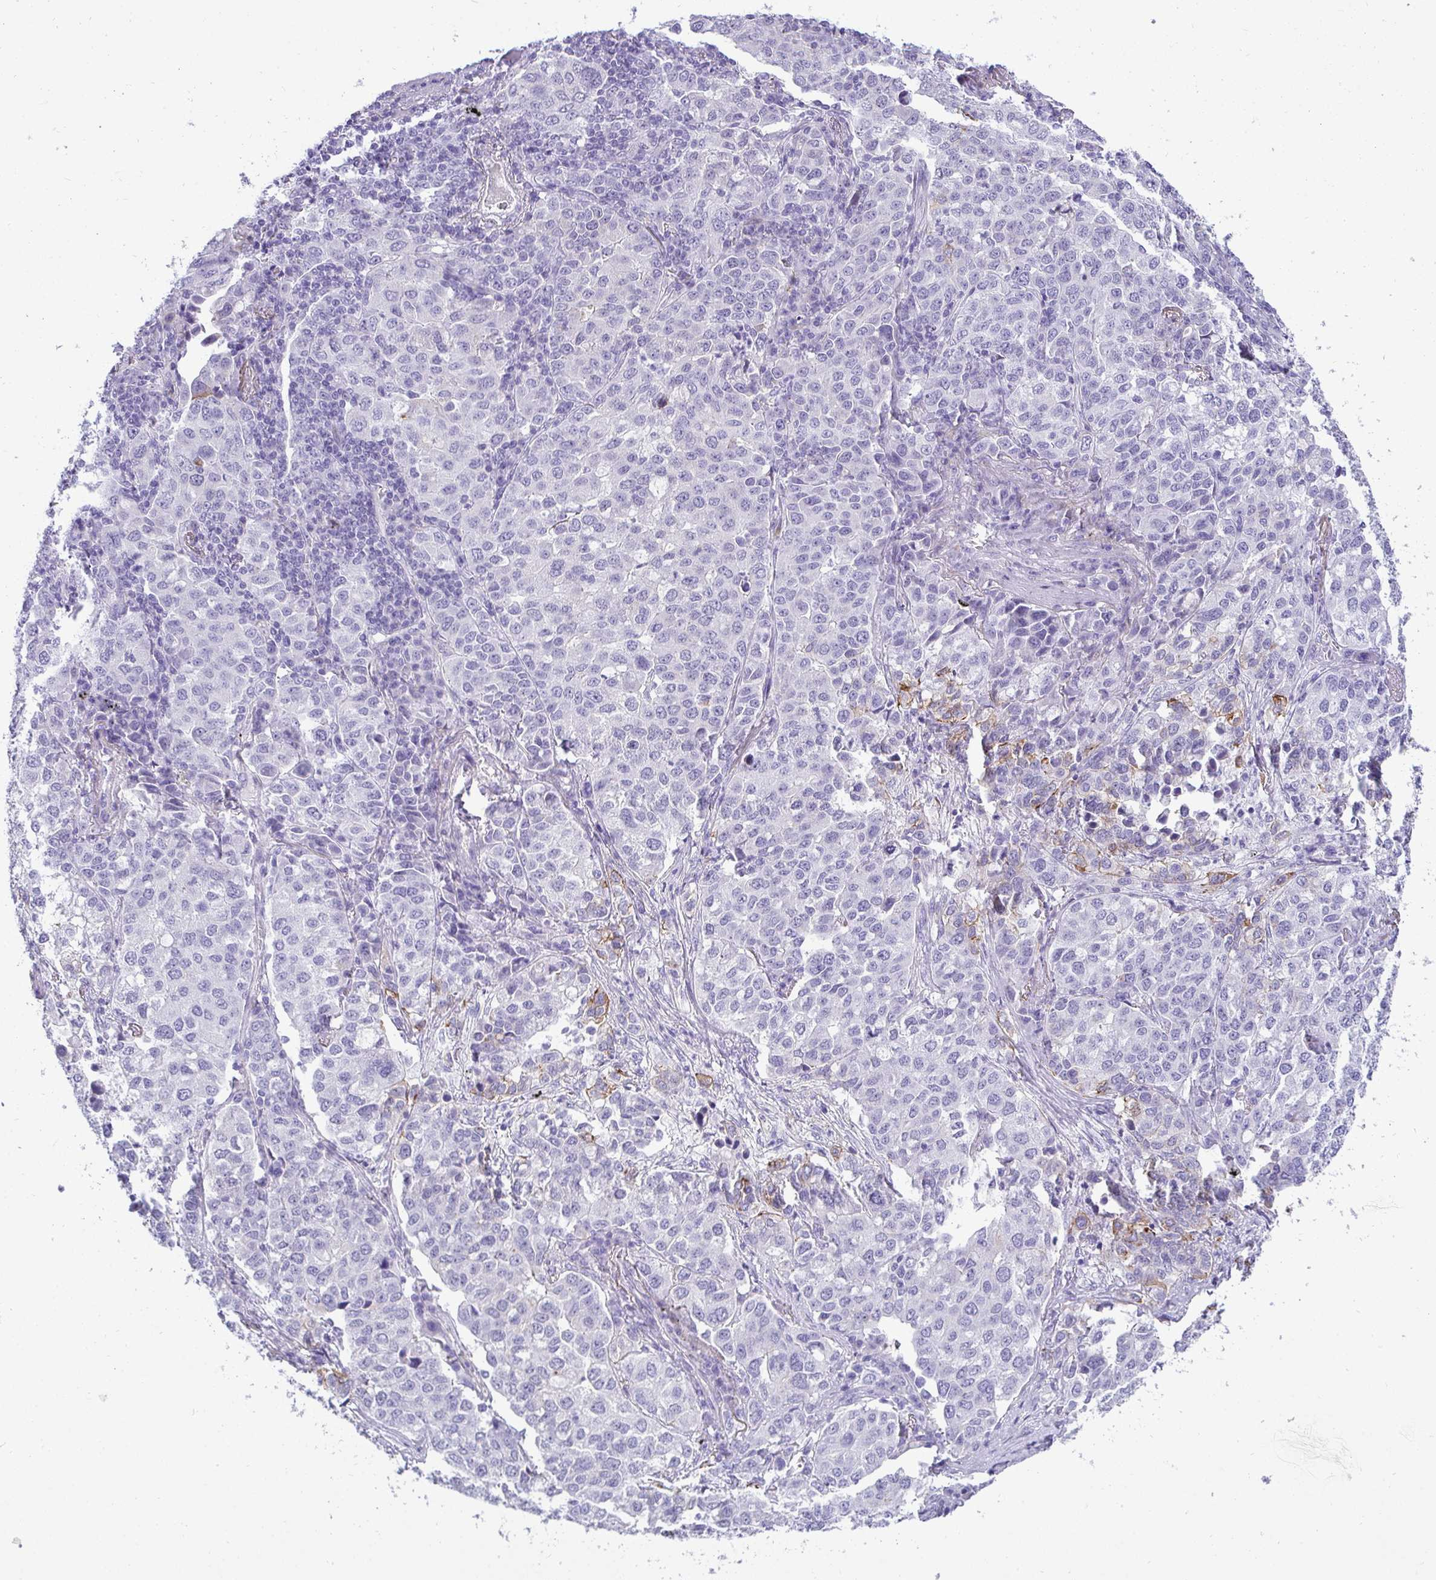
{"staining": {"intensity": "negative", "quantity": "none", "location": "none"}, "tissue": "lung cancer", "cell_type": "Tumor cells", "image_type": "cancer", "snomed": [{"axis": "morphology", "description": "Adenocarcinoma, NOS"}, {"axis": "morphology", "description": "Adenocarcinoma, metastatic, NOS"}, {"axis": "topography", "description": "Lymph node"}, {"axis": "topography", "description": "Lung"}], "caption": "Lung adenocarcinoma was stained to show a protein in brown. There is no significant positivity in tumor cells.", "gene": "AK5", "patient": {"sex": "female", "age": 65}}